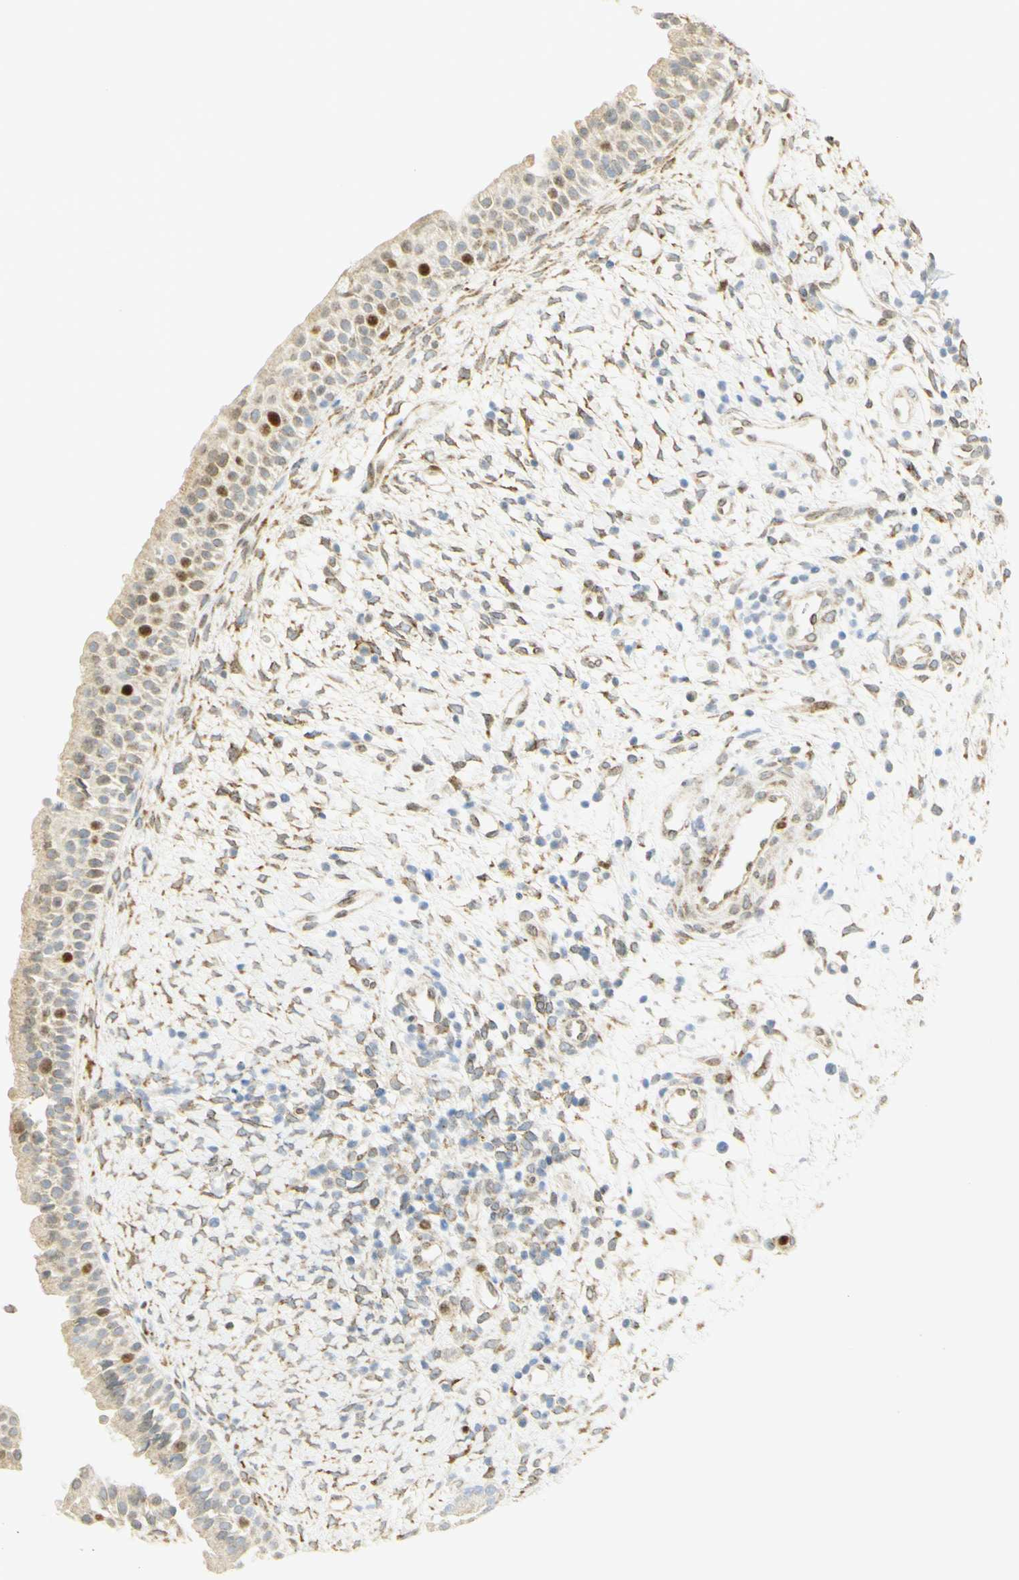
{"staining": {"intensity": "strong", "quantity": "25%-75%", "location": "nuclear"}, "tissue": "nasopharynx", "cell_type": "Respiratory epithelial cells", "image_type": "normal", "snomed": [{"axis": "morphology", "description": "Normal tissue, NOS"}, {"axis": "topography", "description": "Nasopharynx"}], "caption": "Immunohistochemistry (IHC) (DAB (3,3'-diaminobenzidine)) staining of unremarkable human nasopharynx exhibits strong nuclear protein positivity in approximately 25%-75% of respiratory epithelial cells.", "gene": "E2F1", "patient": {"sex": "male", "age": 22}}